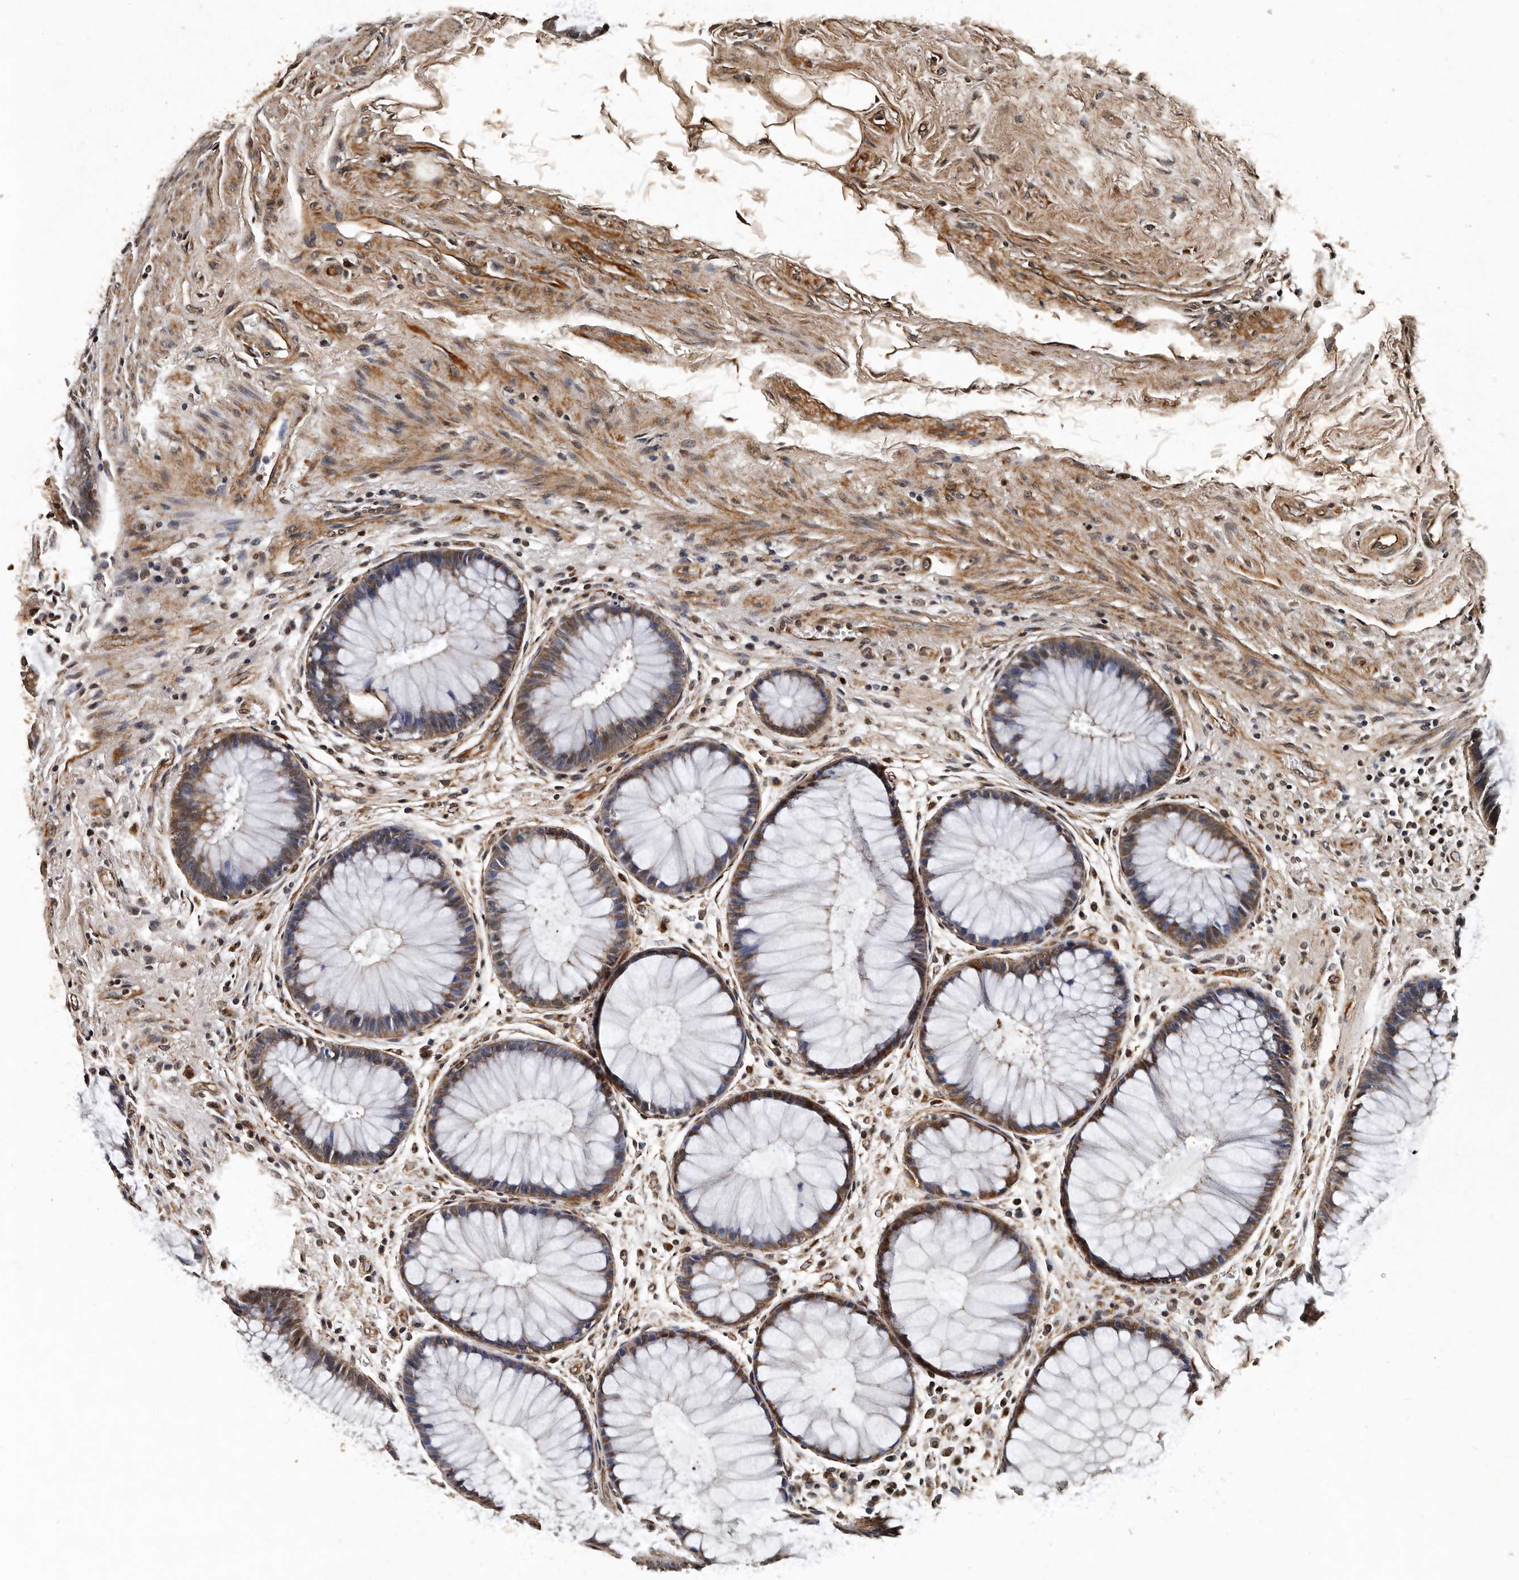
{"staining": {"intensity": "moderate", "quantity": ">75%", "location": "cytoplasmic/membranous,nuclear"}, "tissue": "rectum", "cell_type": "Glandular cells", "image_type": "normal", "snomed": [{"axis": "morphology", "description": "Normal tissue, NOS"}, {"axis": "topography", "description": "Rectum"}], "caption": "Unremarkable rectum shows moderate cytoplasmic/membranous,nuclear expression in about >75% of glandular cells.", "gene": "CPNE3", "patient": {"sex": "male", "age": 51}}